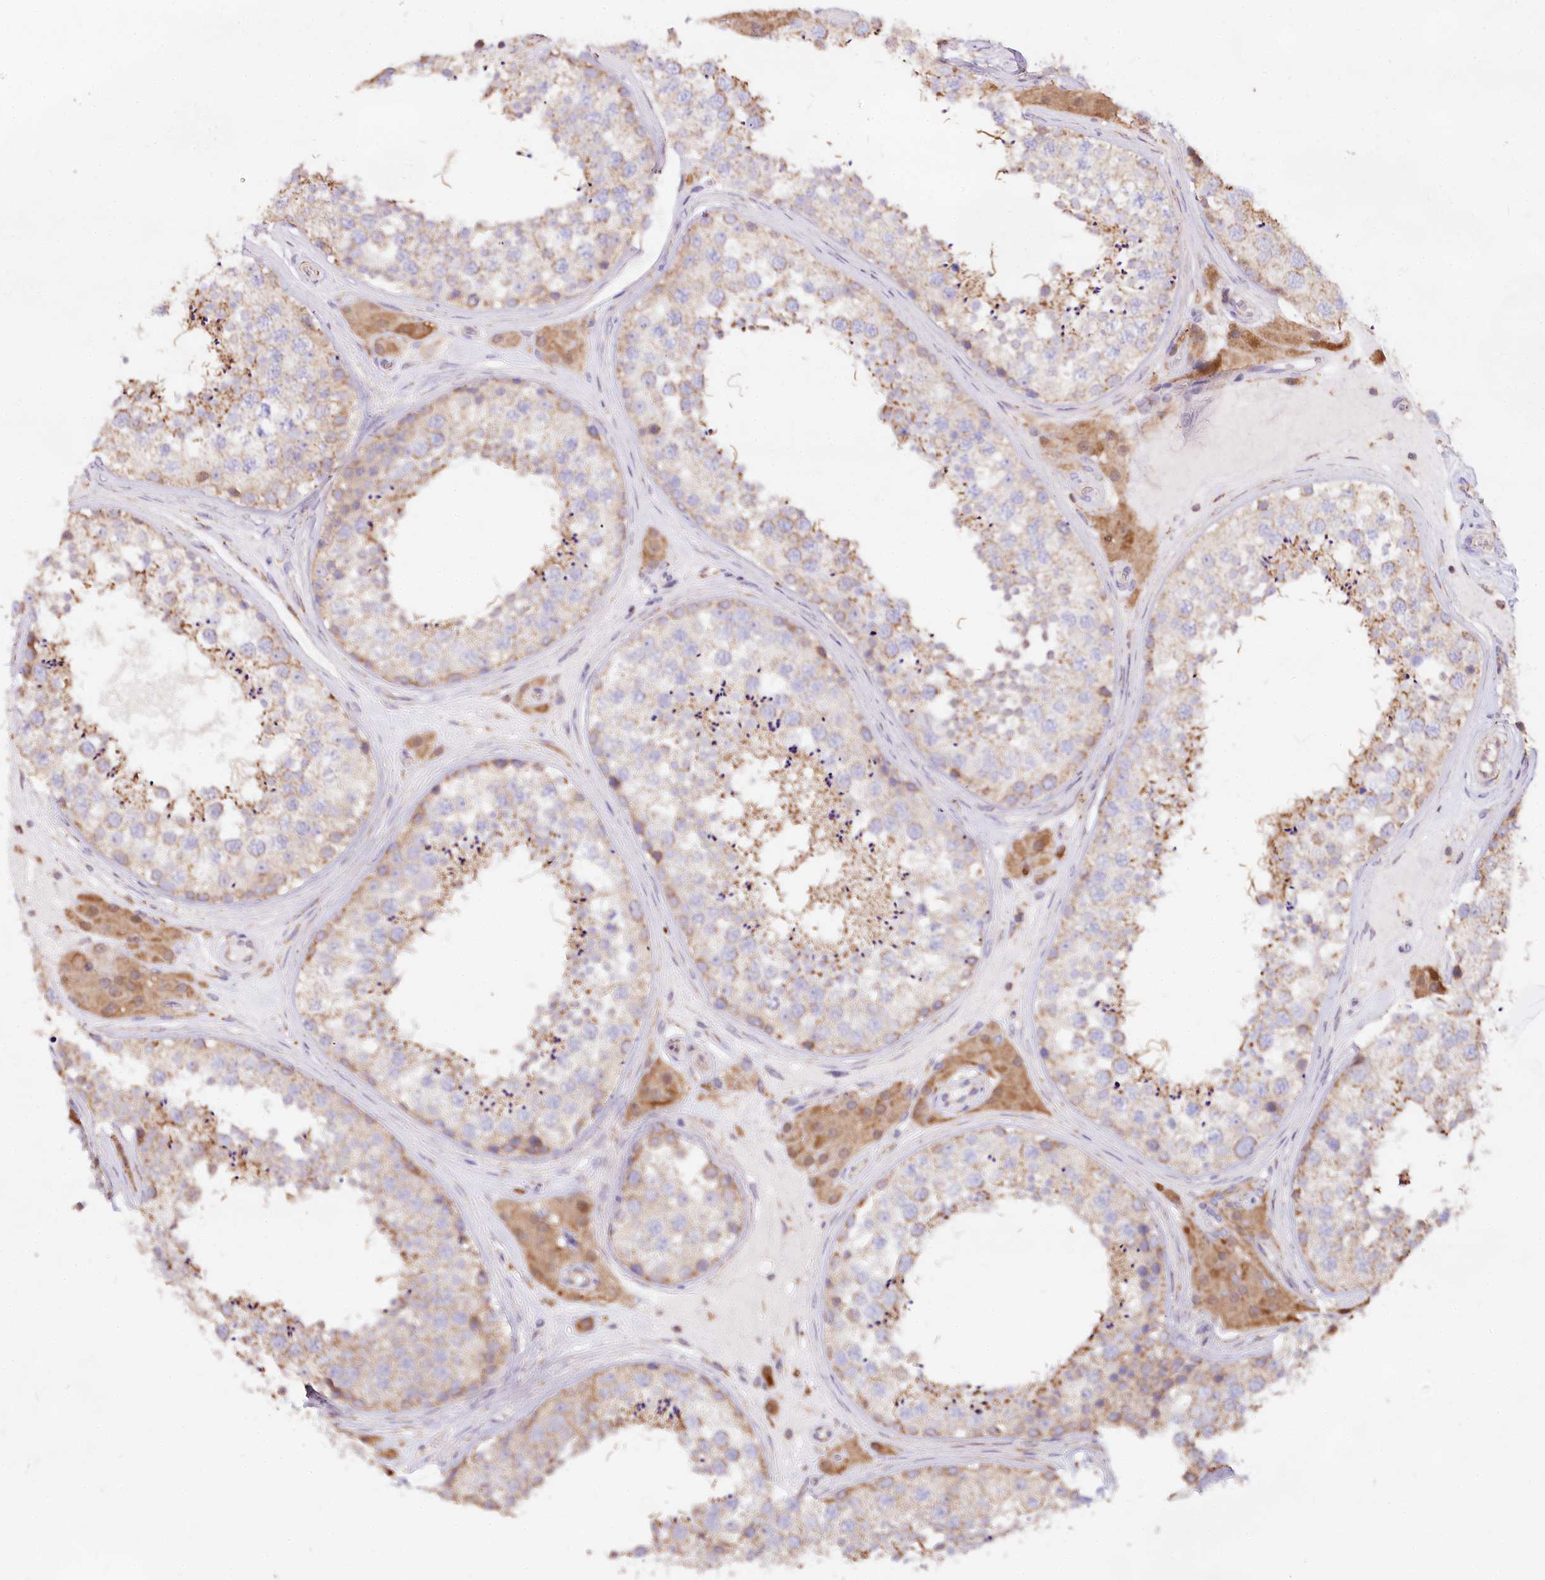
{"staining": {"intensity": "moderate", "quantity": "25%-75%", "location": "cytoplasmic/membranous"}, "tissue": "testis", "cell_type": "Cells in seminiferous ducts", "image_type": "normal", "snomed": [{"axis": "morphology", "description": "Normal tissue, NOS"}, {"axis": "topography", "description": "Testis"}], "caption": "Immunohistochemical staining of unremarkable testis displays moderate cytoplasmic/membranous protein staining in approximately 25%-75% of cells in seminiferous ducts. Using DAB (brown) and hematoxylin (blue) stains, captured at high magnification using brightfield microscopy.", "gene": "TASOR2", "patient": {"sex": "male", "age": 46}}